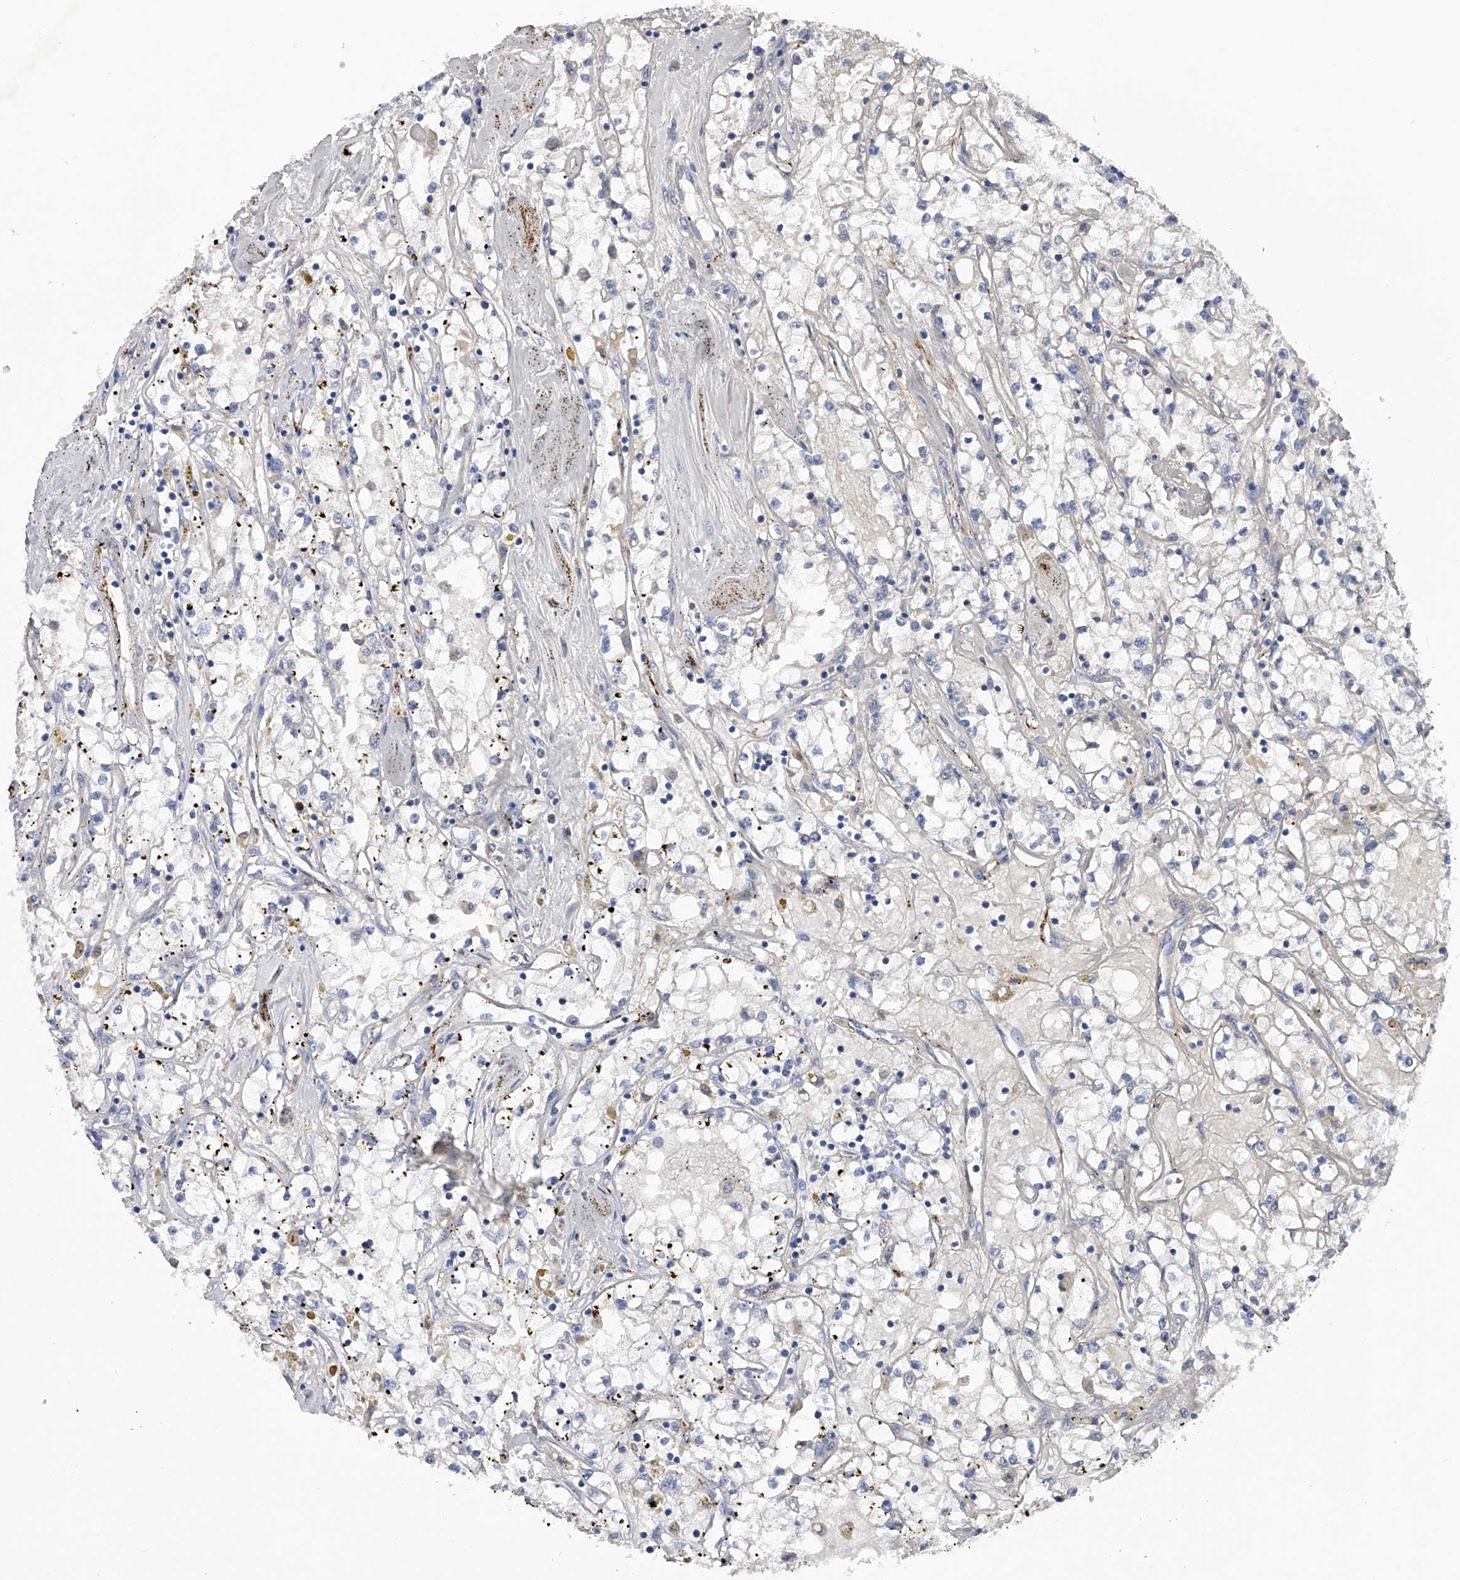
{"staining": {"intensity": "negative", "quantity": "none", "location": "none"}, "tissue": "renal cancer", "cell_type": "Tumor cells", "image_type": "cancer", "snomed": [{"axis": "morphology", "description": "Adenocarcinoma, NOS"}, {"axis": "topography", "description": "Kidney"}], "caption": "Histopathology image shows no protein staining in tumor cells of renal adenocarcinoma tissue. Nuclei are stained in blue.", "gene": "RWDD2A", "patient": {"sex": "male", "age": 56}}